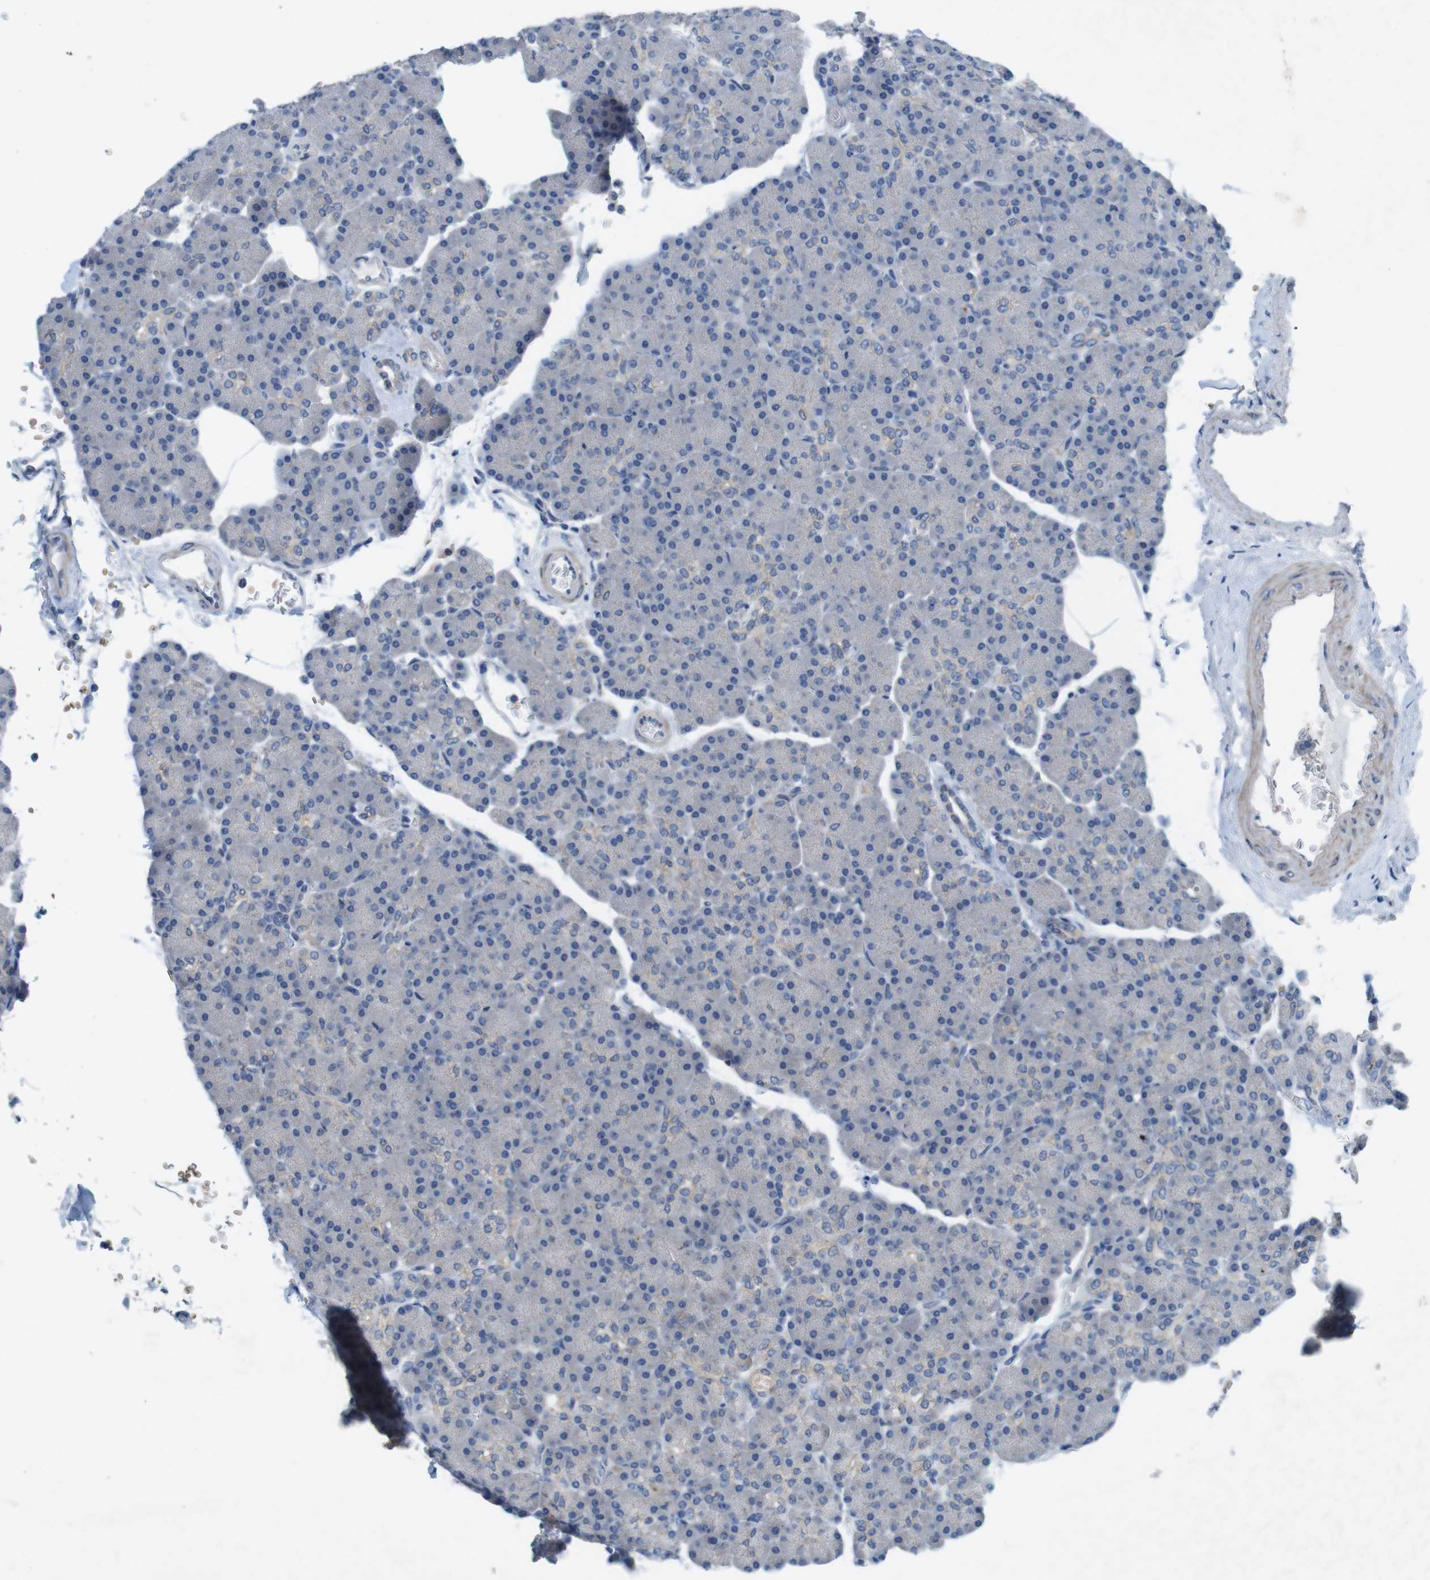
{"staining": {"intensity": "negative", "quantity": "none", "location": "none"}, "tissue": "pancreas", "cell_type": "Exocrine glandular cells", "image_type": "normal", "snomed": [{"axis": "morphology", "description": "Normal tissue, NOS"}, {"axis": "topography", "description": "Pancreas"}], "caption": "Image shows no significant protein expression in exocrine glandular cells of normal pancreas.", "gene": "TYW1", "patient": {"sex": "female", "age": 43}}